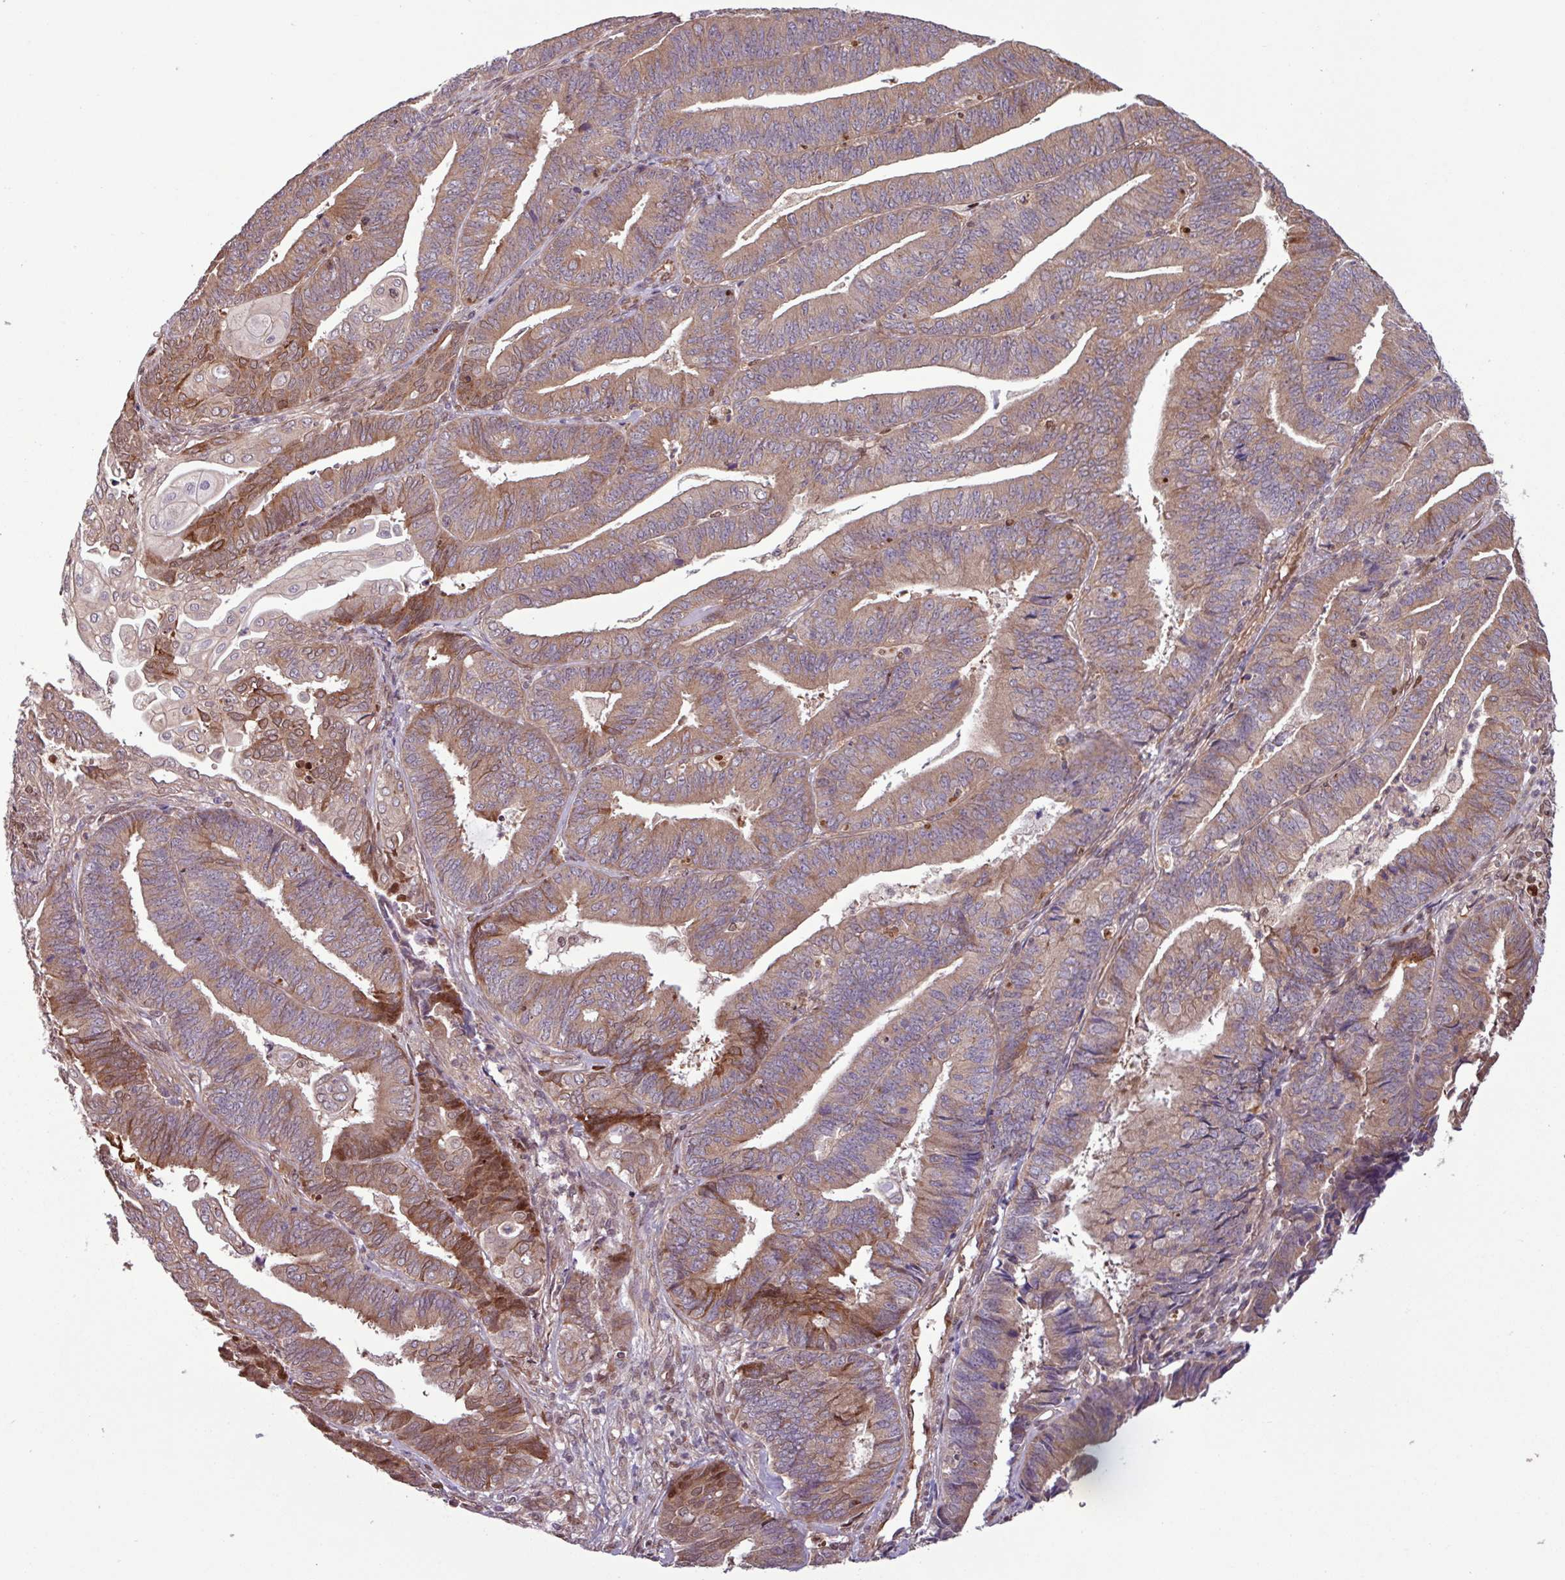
{"staining": {"intensity": "moderate", "quantity": ">75%", "location": "cytoplasmic/membranous,nuclear"}, "tissue": "endometrial cancer", "cell_type": "Tumor cells", "image_type": "cancer", "snomed": [{"axis": "morphology", "description": "Adenocarcinoma, NOS"}, {"axis": "topography", "description": "Endometrium"}], "caption": "Tumor cells exhibit medium levels of moderate cytoplasmic/membranous and nuclear expression in approximately >75% of cells in human endometrial cancer (adenocarcinoma).", "gene": "PDPR", "patient": {"sex": "female", "age": 73}}